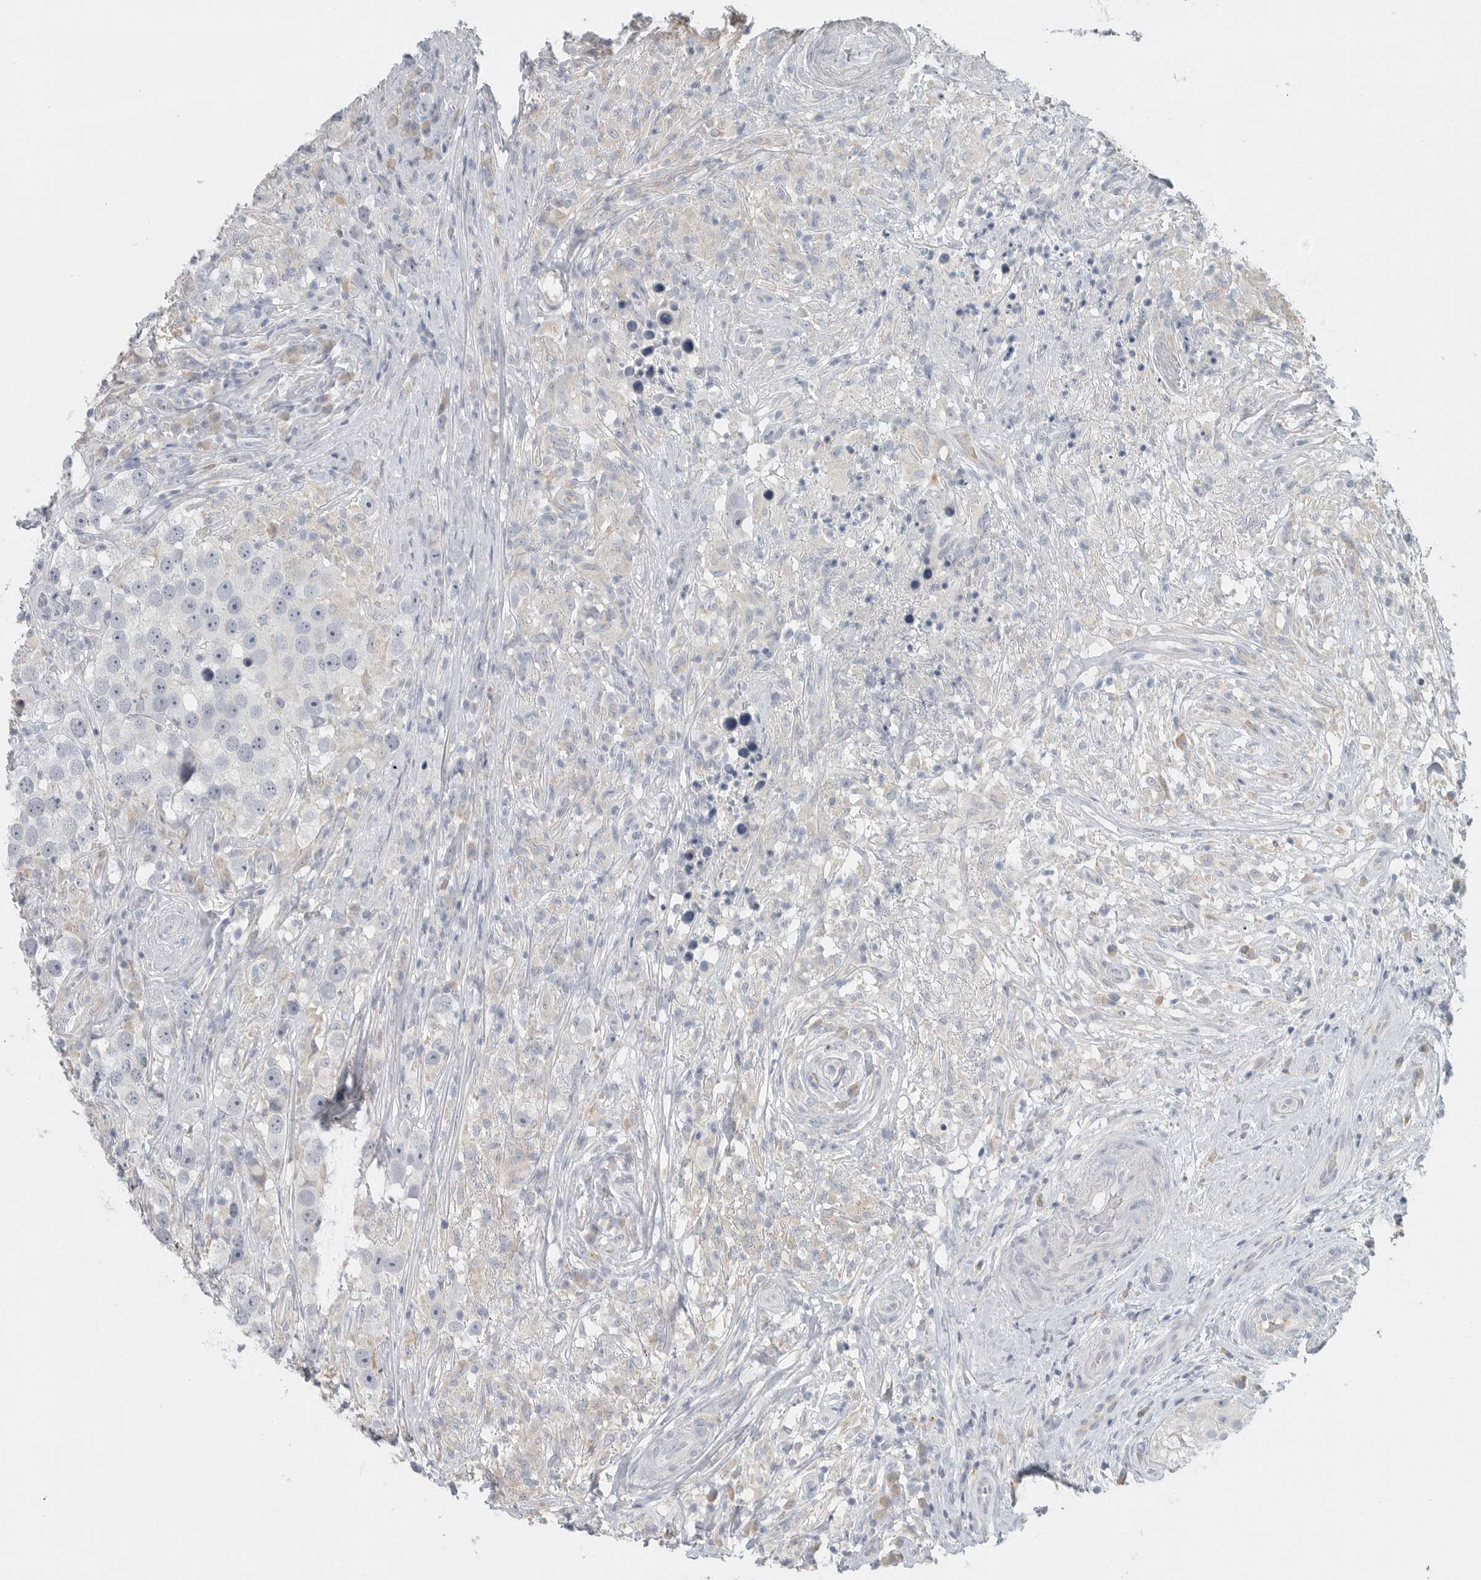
{"staining": {"intensity": "negative", "quantity": "none", "location": "none"}, "tissue": "testis cancer", "cell_type": "Tumor cells", "image_type": "cancer", "snomed": [{"axis": "morphology", "description": "Seminoma, NOS"}, {"axis": "topography", "description": "Testis"}], "caption": "Histopathology image shows no significant protein positivity in tumor cells of testis cancer. (DAB IHC visualized using brightfield microscopy, high magnification).", "gene": "PAM", "patient": {"sex": "male", "age": 49}}